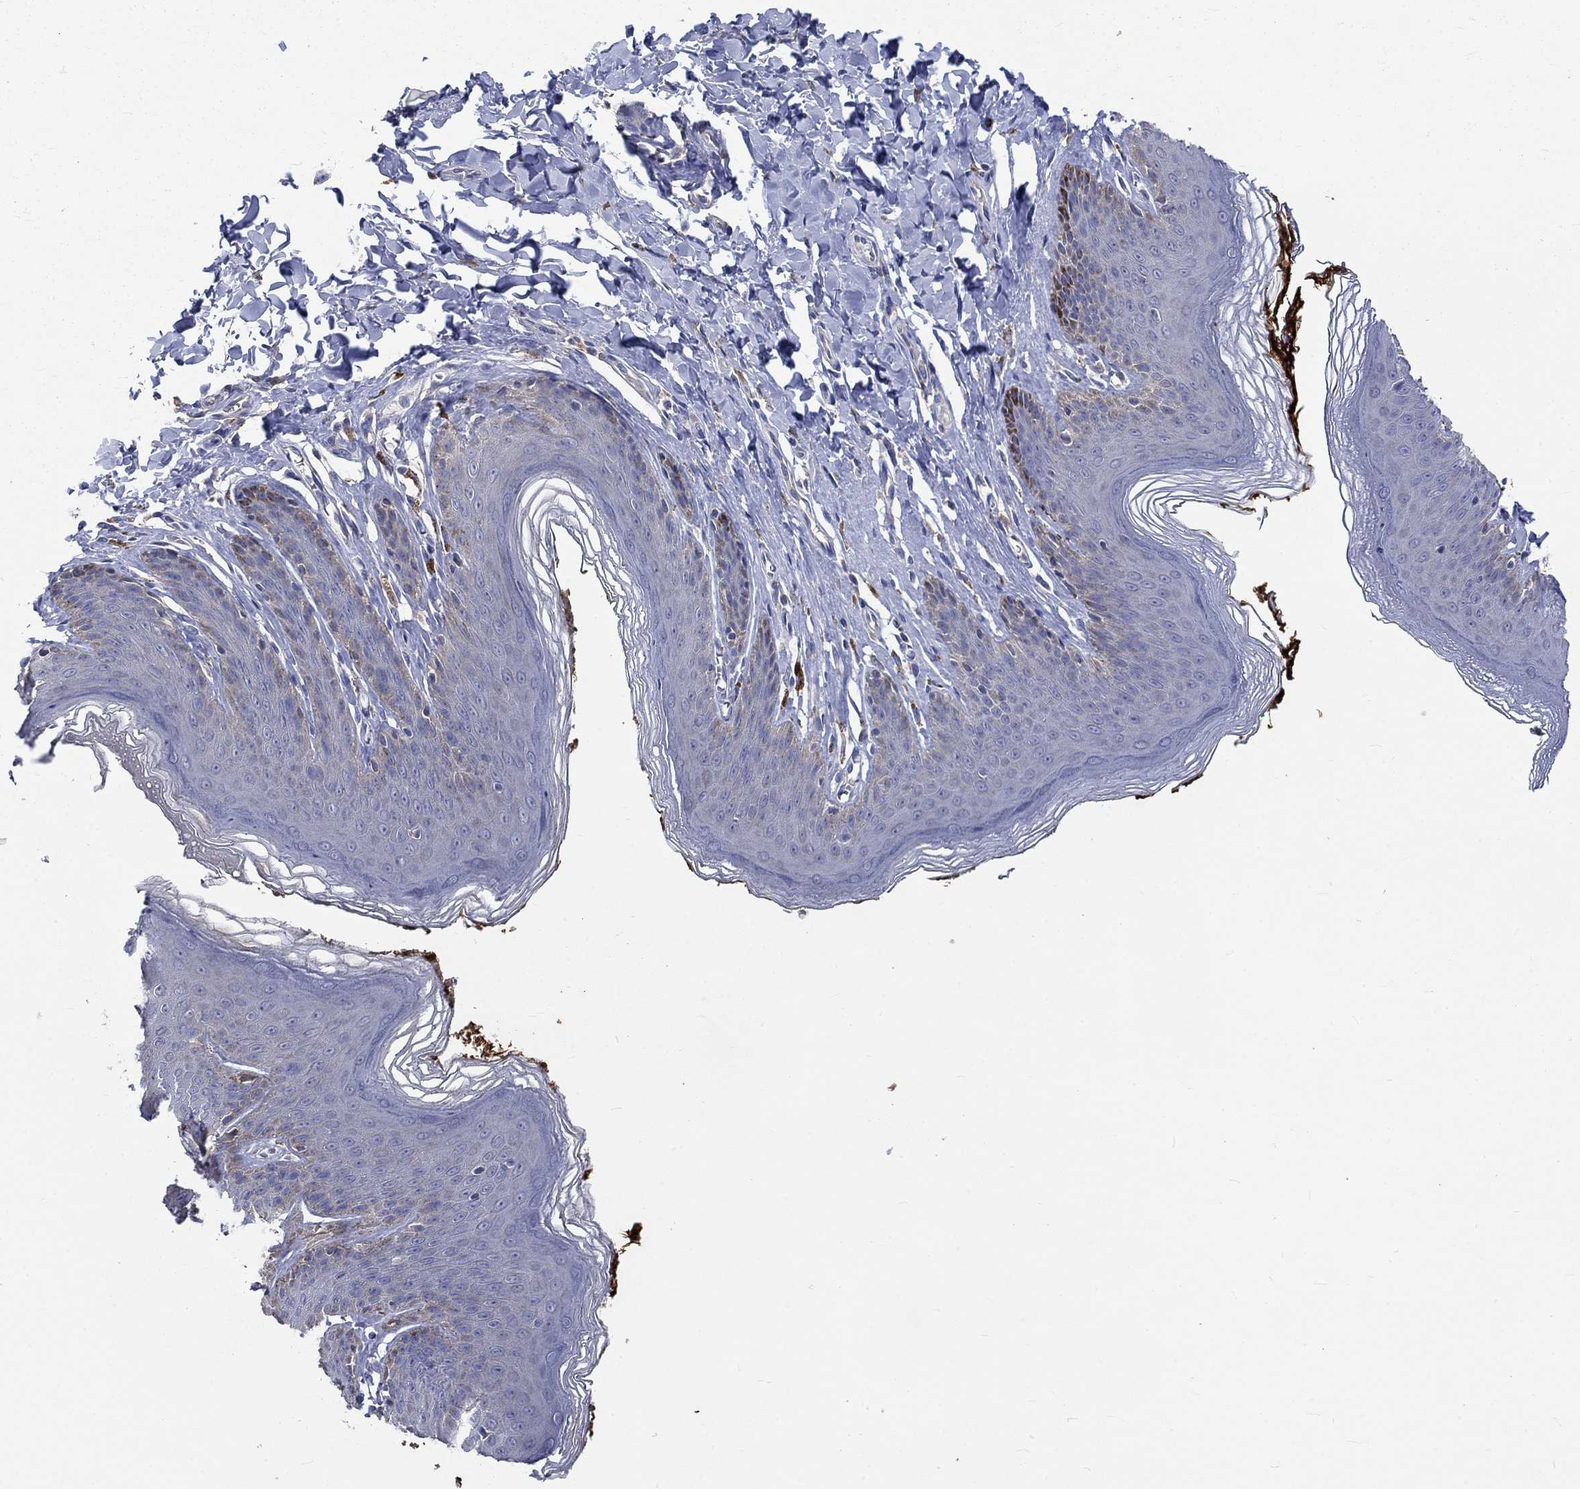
{"staining": {"intensity": "negative", "quantity": "none", "location": "none"}, "tissue": "skin", "cell_type": "Epidermal cells", "image_type": "normal", "snomed": [{"axis": "morphology", "description": "Normal tissue, NOS"}, {"axis": "topography", "description": "Vulva"}, {"axis": "topography", "description": "Peripheral nerve tissue"}], "caption": "Immunohistochemical staining of benign human skin shows no significant staining in epidermal cells.", "gene": "UGT8", "patient": {"sex": "female", "age": 66}}